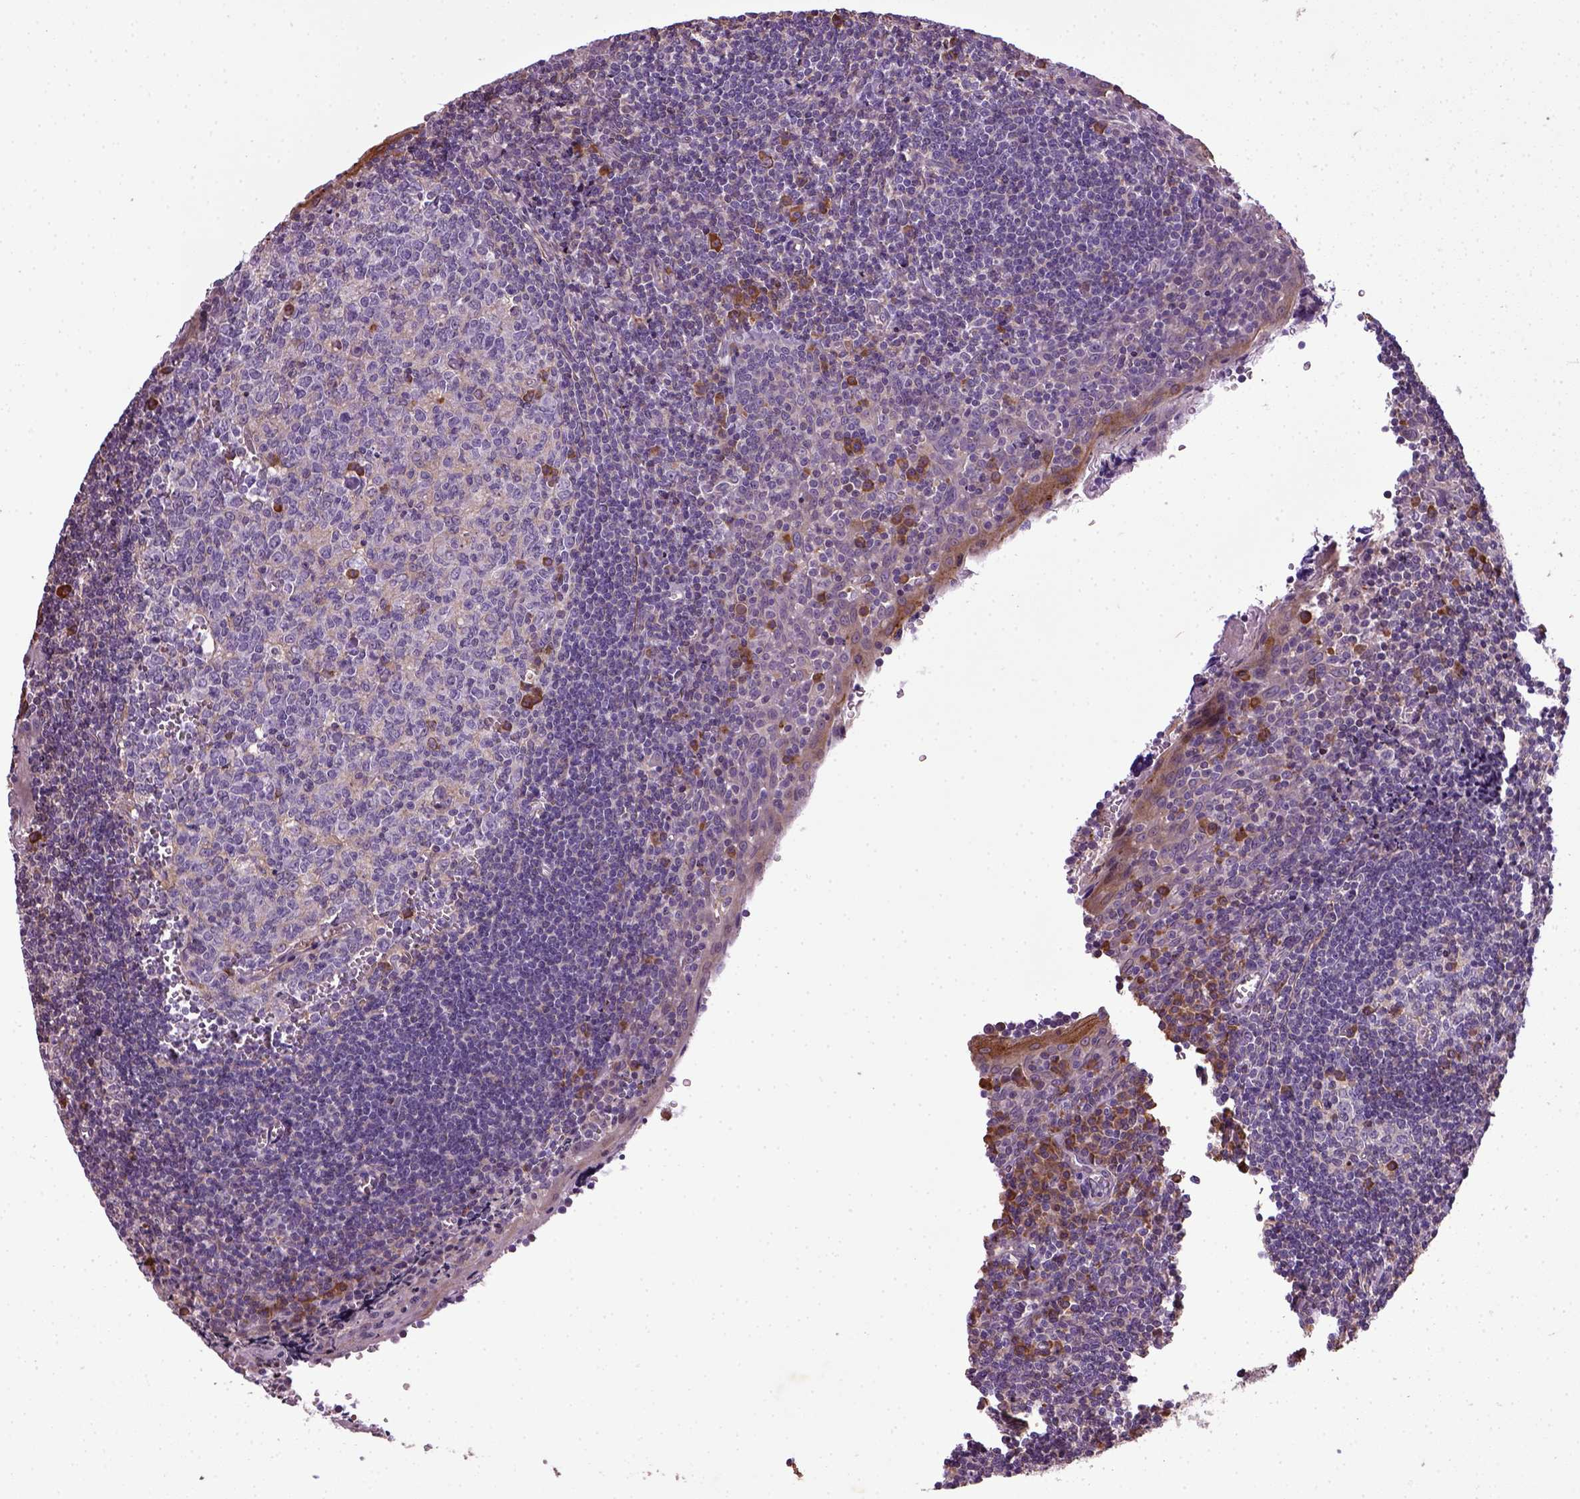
{"staining": {"intensity": "negative", "quantity": "none", "location": "none"}, "tissue": "tonsil", "cell_type": "Germinal center cells", "image_type": "normal", "snomed": [{"axis": "morphology", "description": "Normal tissue, NOS"}, {"axis": "morphology", "description": "Inflammation, NOS"}, {"axis": "topography", "description": "Tonsil"}], "caption": "This is a photomicrograph of immunohistochemistry staining of unremarkable tonsil, which shows no positivity in germinal center cells. (Stains: DAB (3,3'-diaminobenzidine) IHC with hematoxylin counter stain, Microscopy: brightfield microscopy at high magnification).", "gene": "TPRG1", "patient": {"sex": "female", "age": 31}}